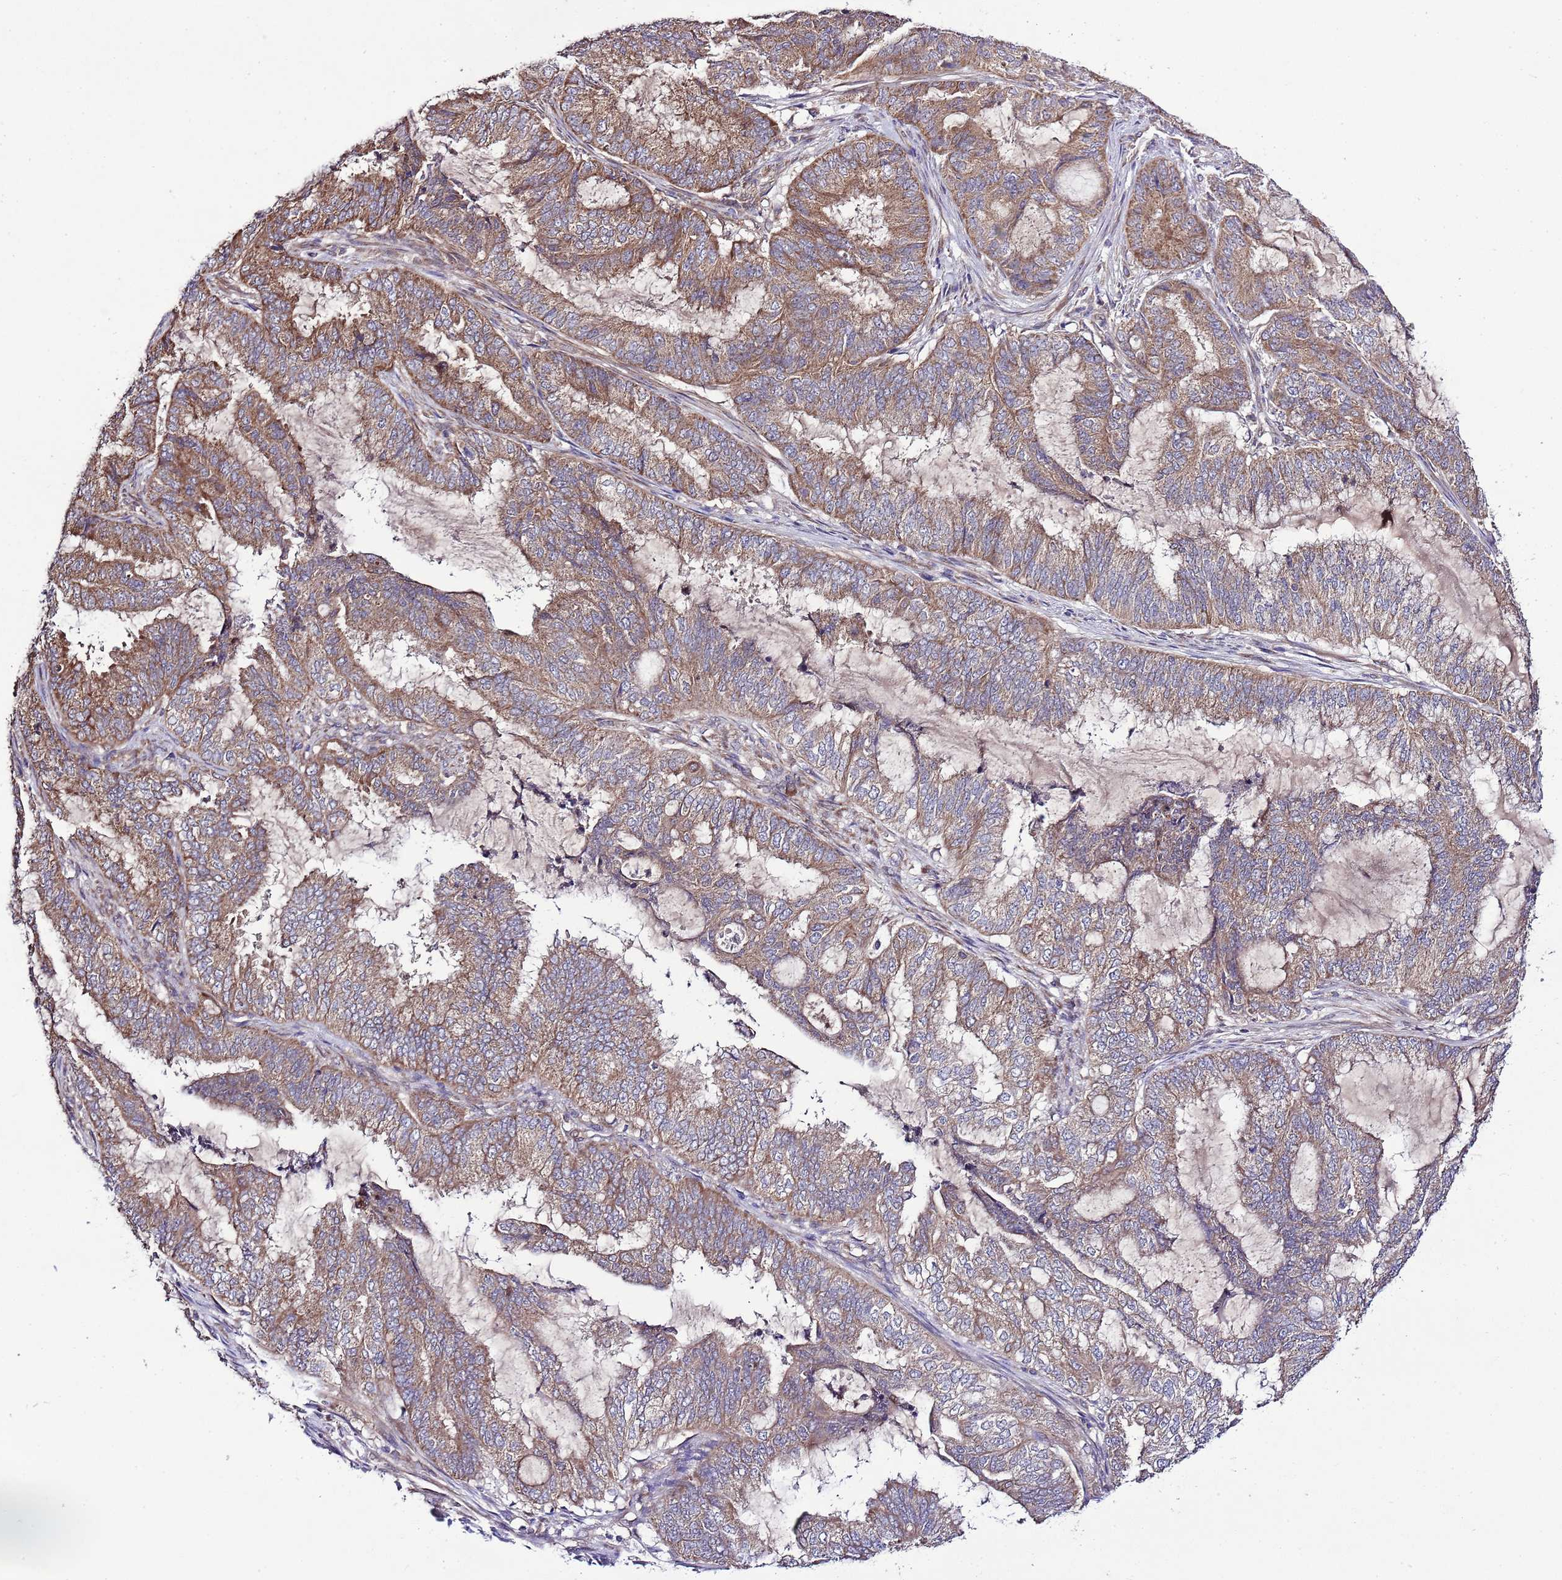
{"staining": {"intensity": "moderate", "quantity": ">75%", "location": "cytoplasmic/membranous"}, "tissue": "endometrial cancer", "cell_type": "Tumor cells", "image_type": "cancer", "snomed": [{"axis": "morphology", "description": "Adenocarcinoma, NOS"}, {"axis": "topography", "description": "Endometrium"}], "caption": "Endometrial cancer (adenocarcinoma) stained for a protein (brown) reveals moderate cytoplasmic/membranous positive positivity in approximately >75% of tumor cells.", "gene": "MFNG", "patient": {"sex": "female", "age": 51}}